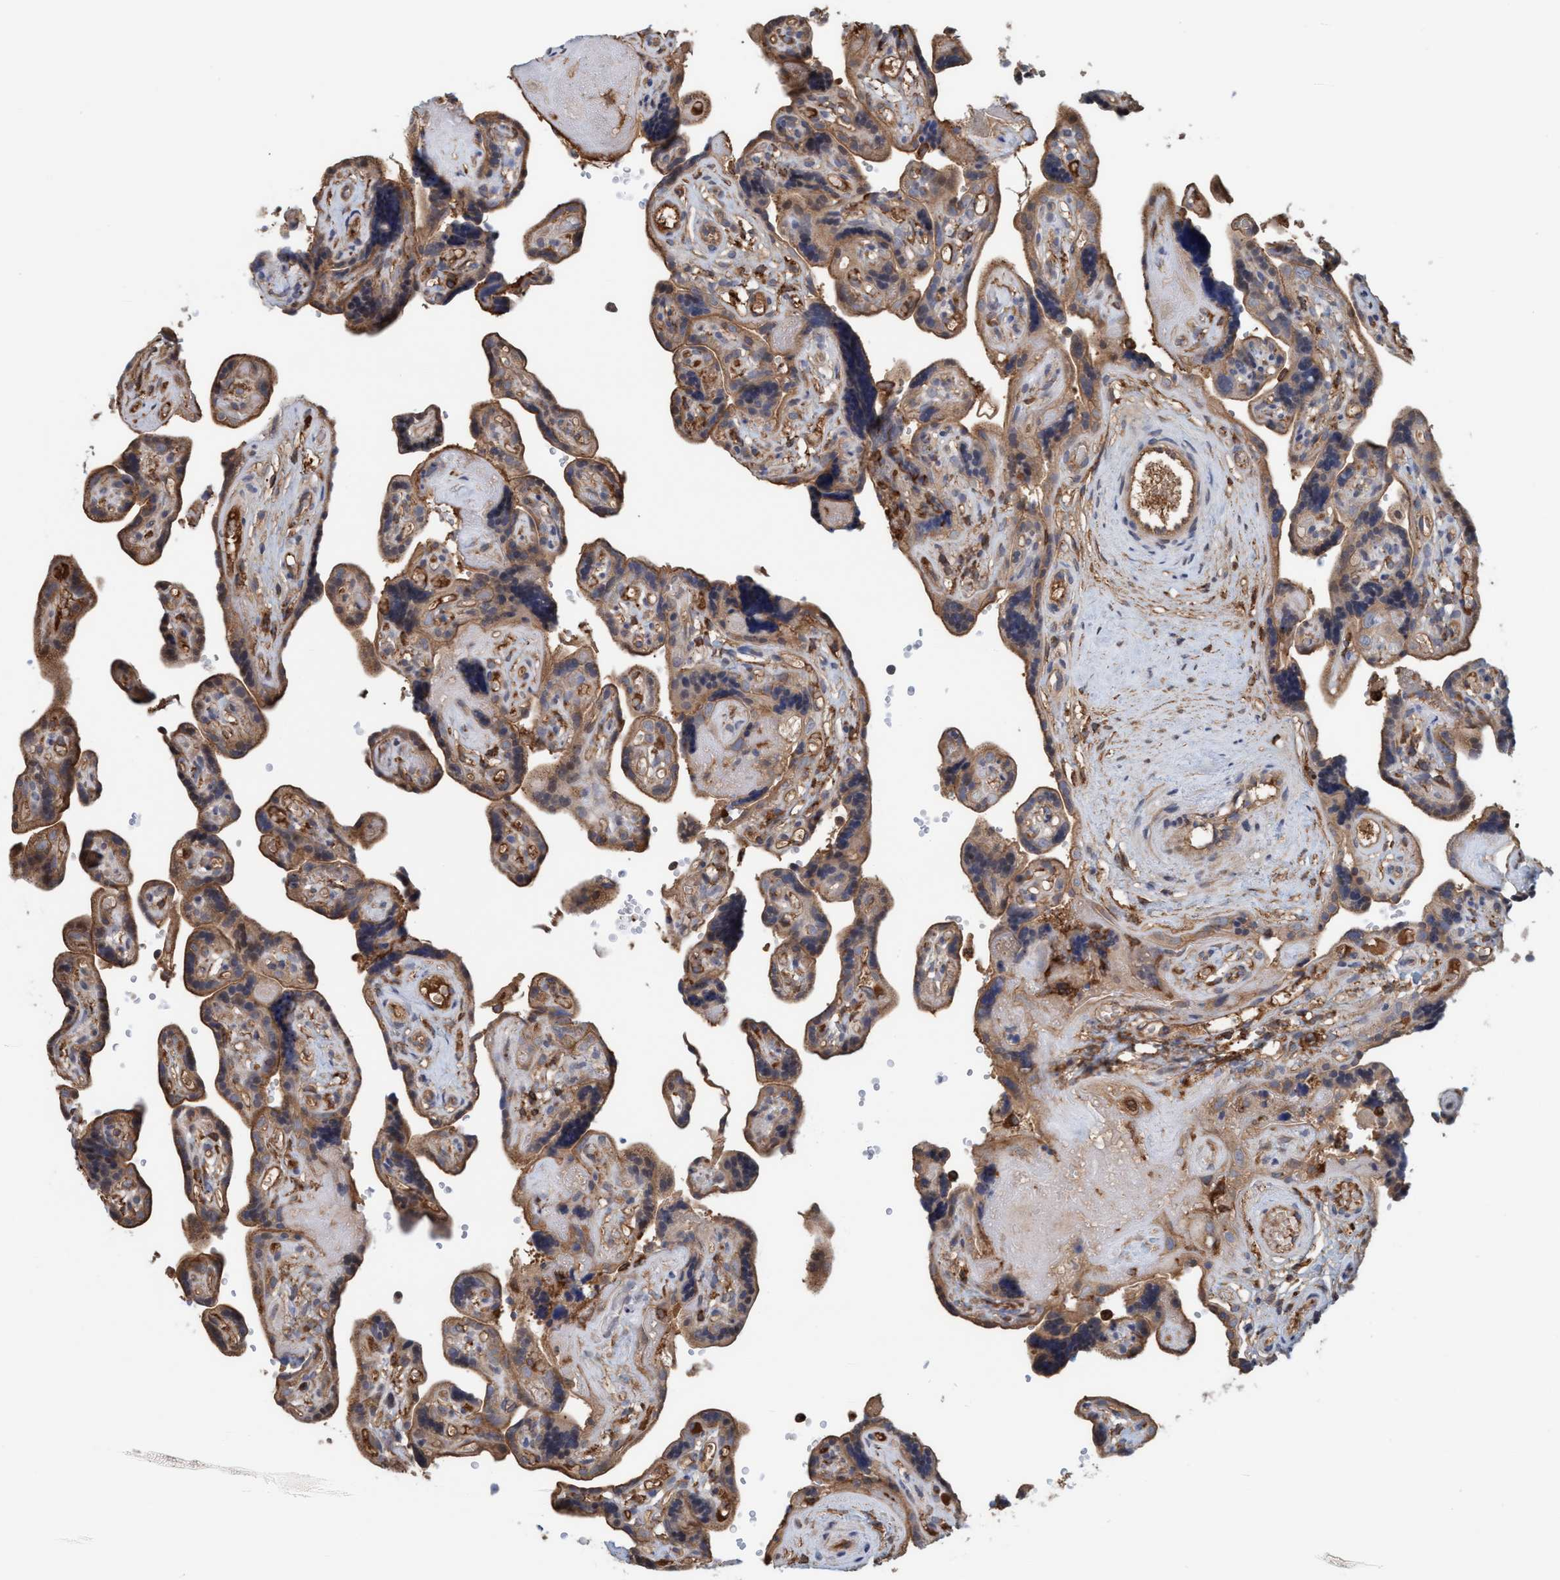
{"staining": {"intensity": "moderate", "quantity": ">75%", "location": "cytoplasmic/membranous"}, "tissue": "placenta", "cell_type": "Trophoblastic cells", "image_type": "normal", "snomed": [{"axis": "morphology", "description": "Normal tissue, NOS"}, {"axis": "topography", "description": "Placenta"}], "caption": "Brown immunohistochemical staining in normal human placenta displays moderate cytoplasmic/membranous positivity in about >75% of trophoblastic cells.", "gene": "SPECC1", "patient": {"sex": "female", "age": 30}}